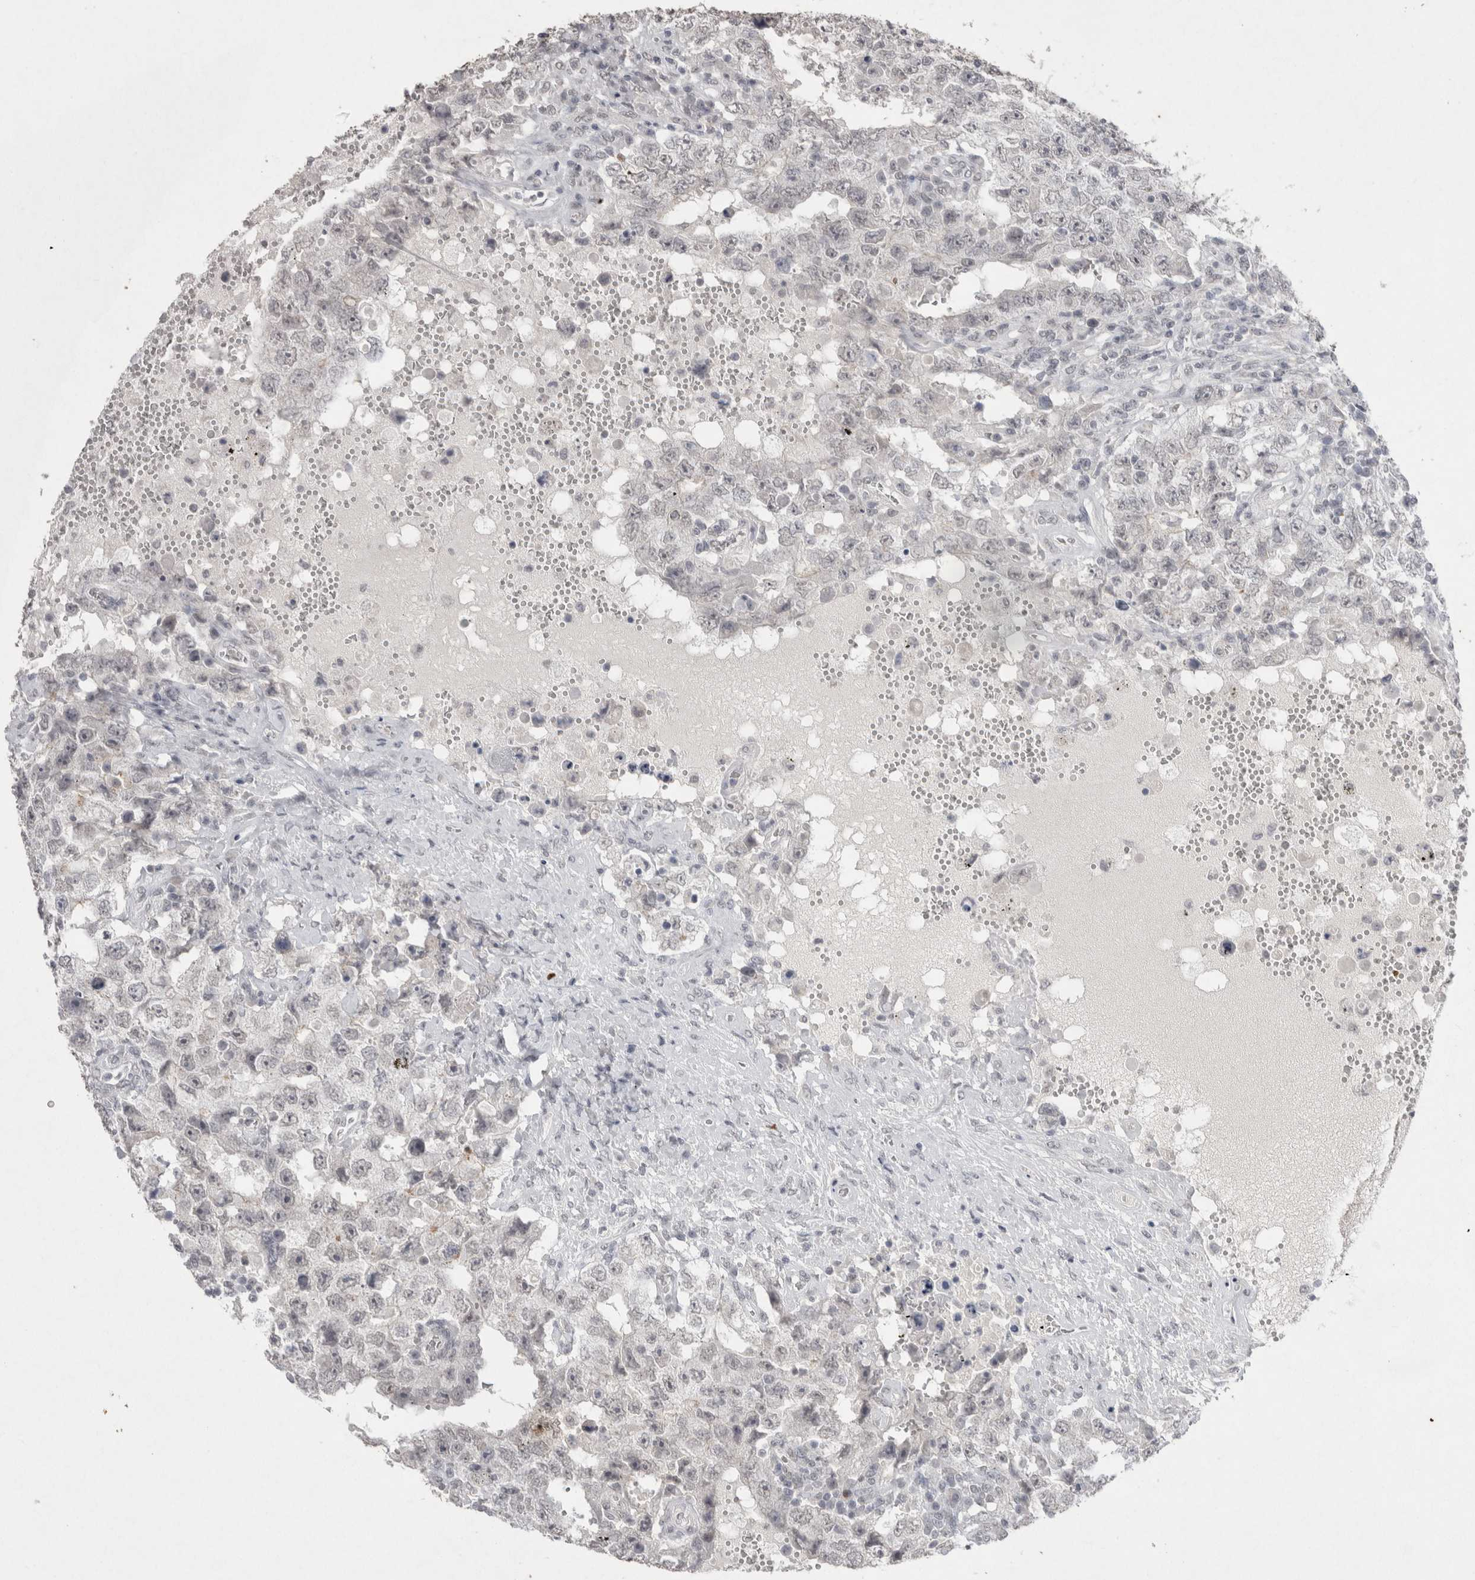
{"staining": {"intensity": "negative", "quantity": "none", "location": "none"}, "tissue": "testis cancer", "cell_type": "Tumor cells", "image_type": "cancer", "snomed": [{"axis": "morphology", "description": "Carcinoma, Embryonal, NOS"}, {"axis": "topography", "description": "Testis"}], "caption": "DAB (3,3'-diaminobenzidine) immunohistochemical staining of embryonal carcinoma (testis) exhibits no significant positivity in tumor cells.", "gene": "DDX4", "patient": {"sex": "male", "age": 26}}